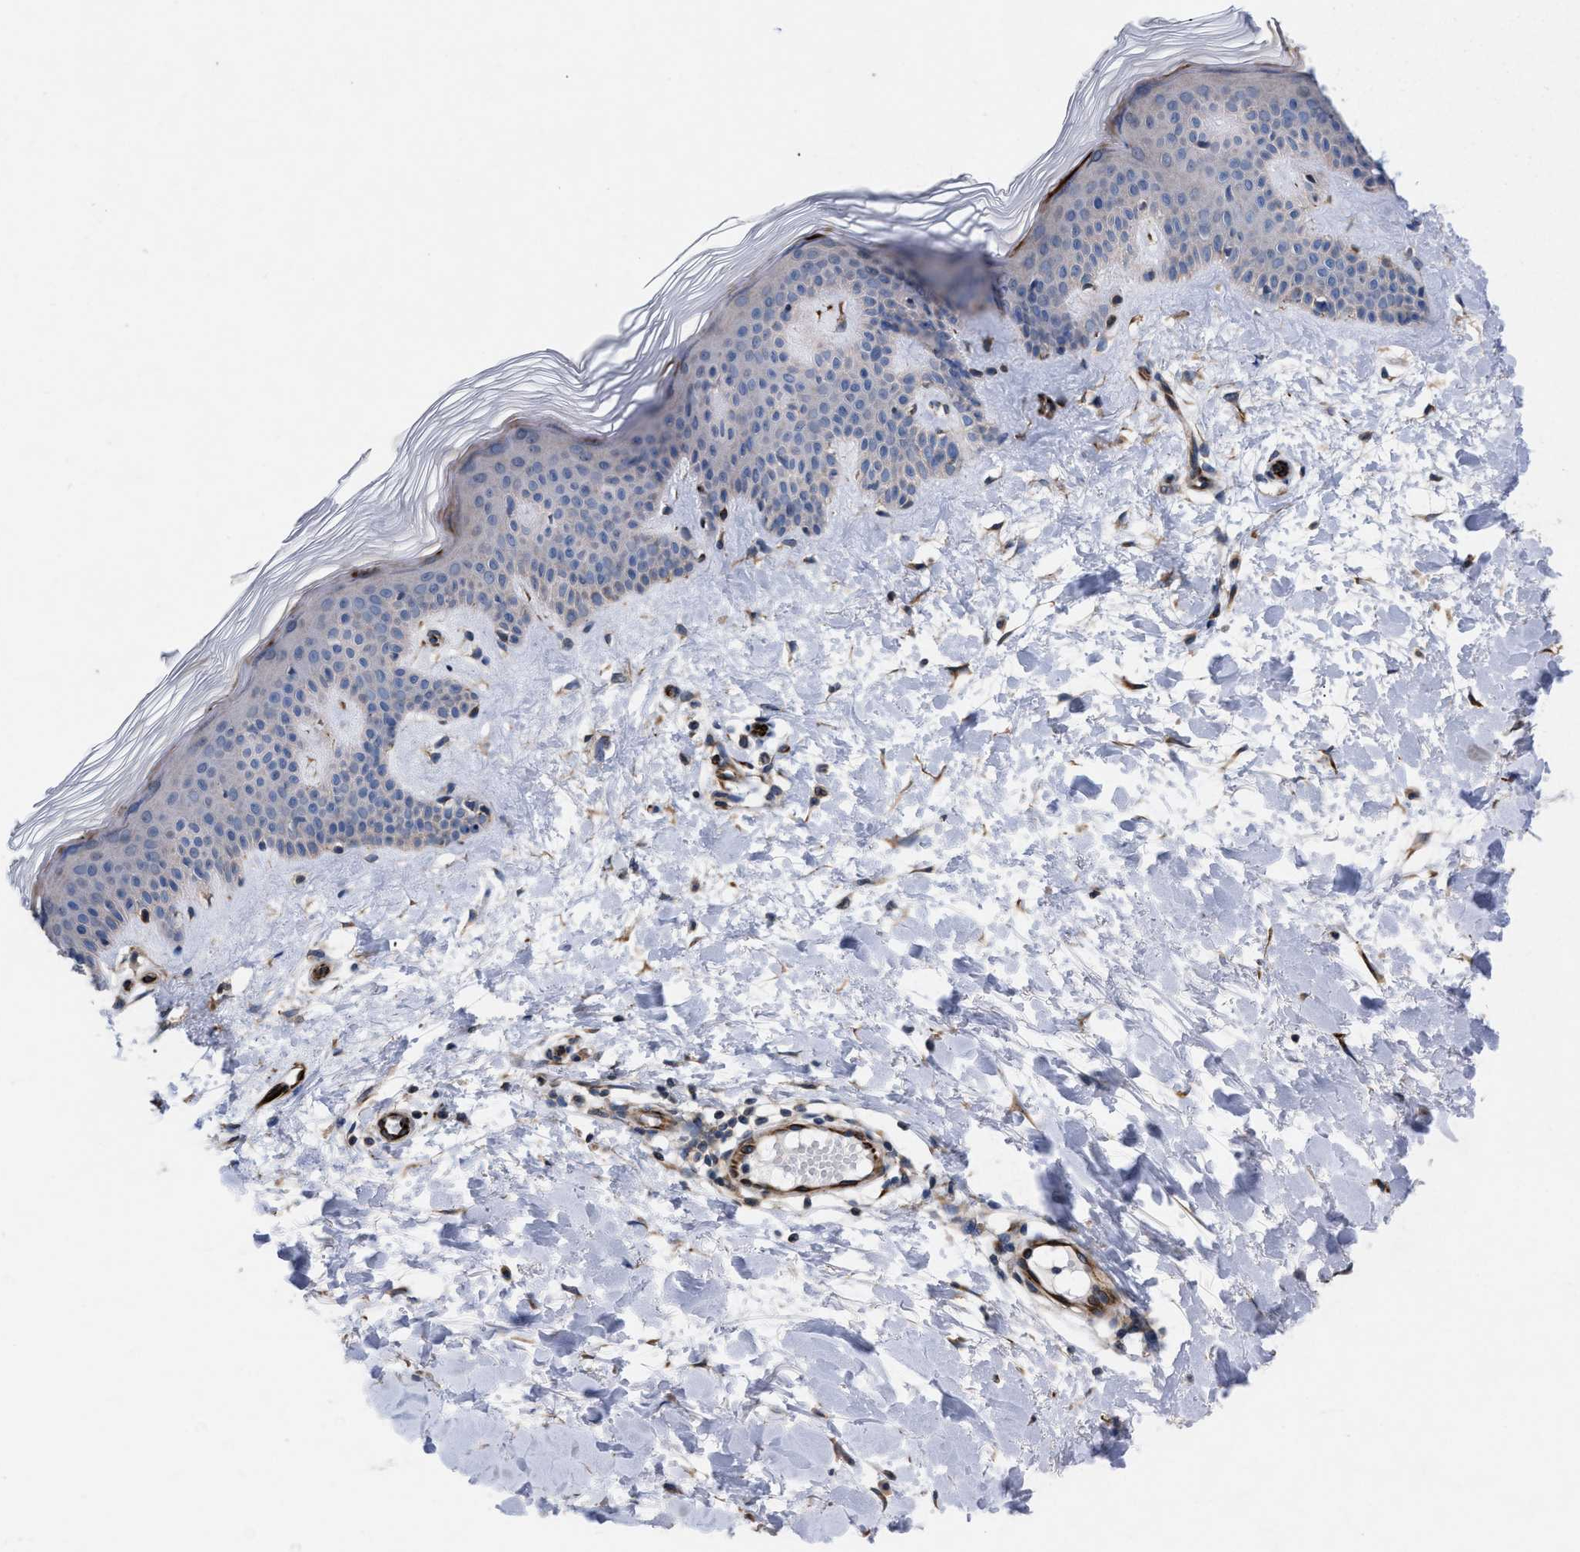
{"staining": {"intensity": "moderate", "quantity": ">75%", "location": "cytoplasmic/membranous"}, "tissue": "skin", "cell_type": "Fibroblasts", "image_type": "normal", "snomed": [{"axis": "morphology", "description": "Normal tissue, NOS"}, {"axis": "morphology", "description": "Malignant melanoma, Metastatic site"}, {"axis": "topography", "description": "Skin"}], "caption": "Moderate cytoplasmic/membranous staining is present in about >75% of fibroblasts in benign skin.", "gene": "TMEM131", "patient": {"sex": "male", "age": 41}}